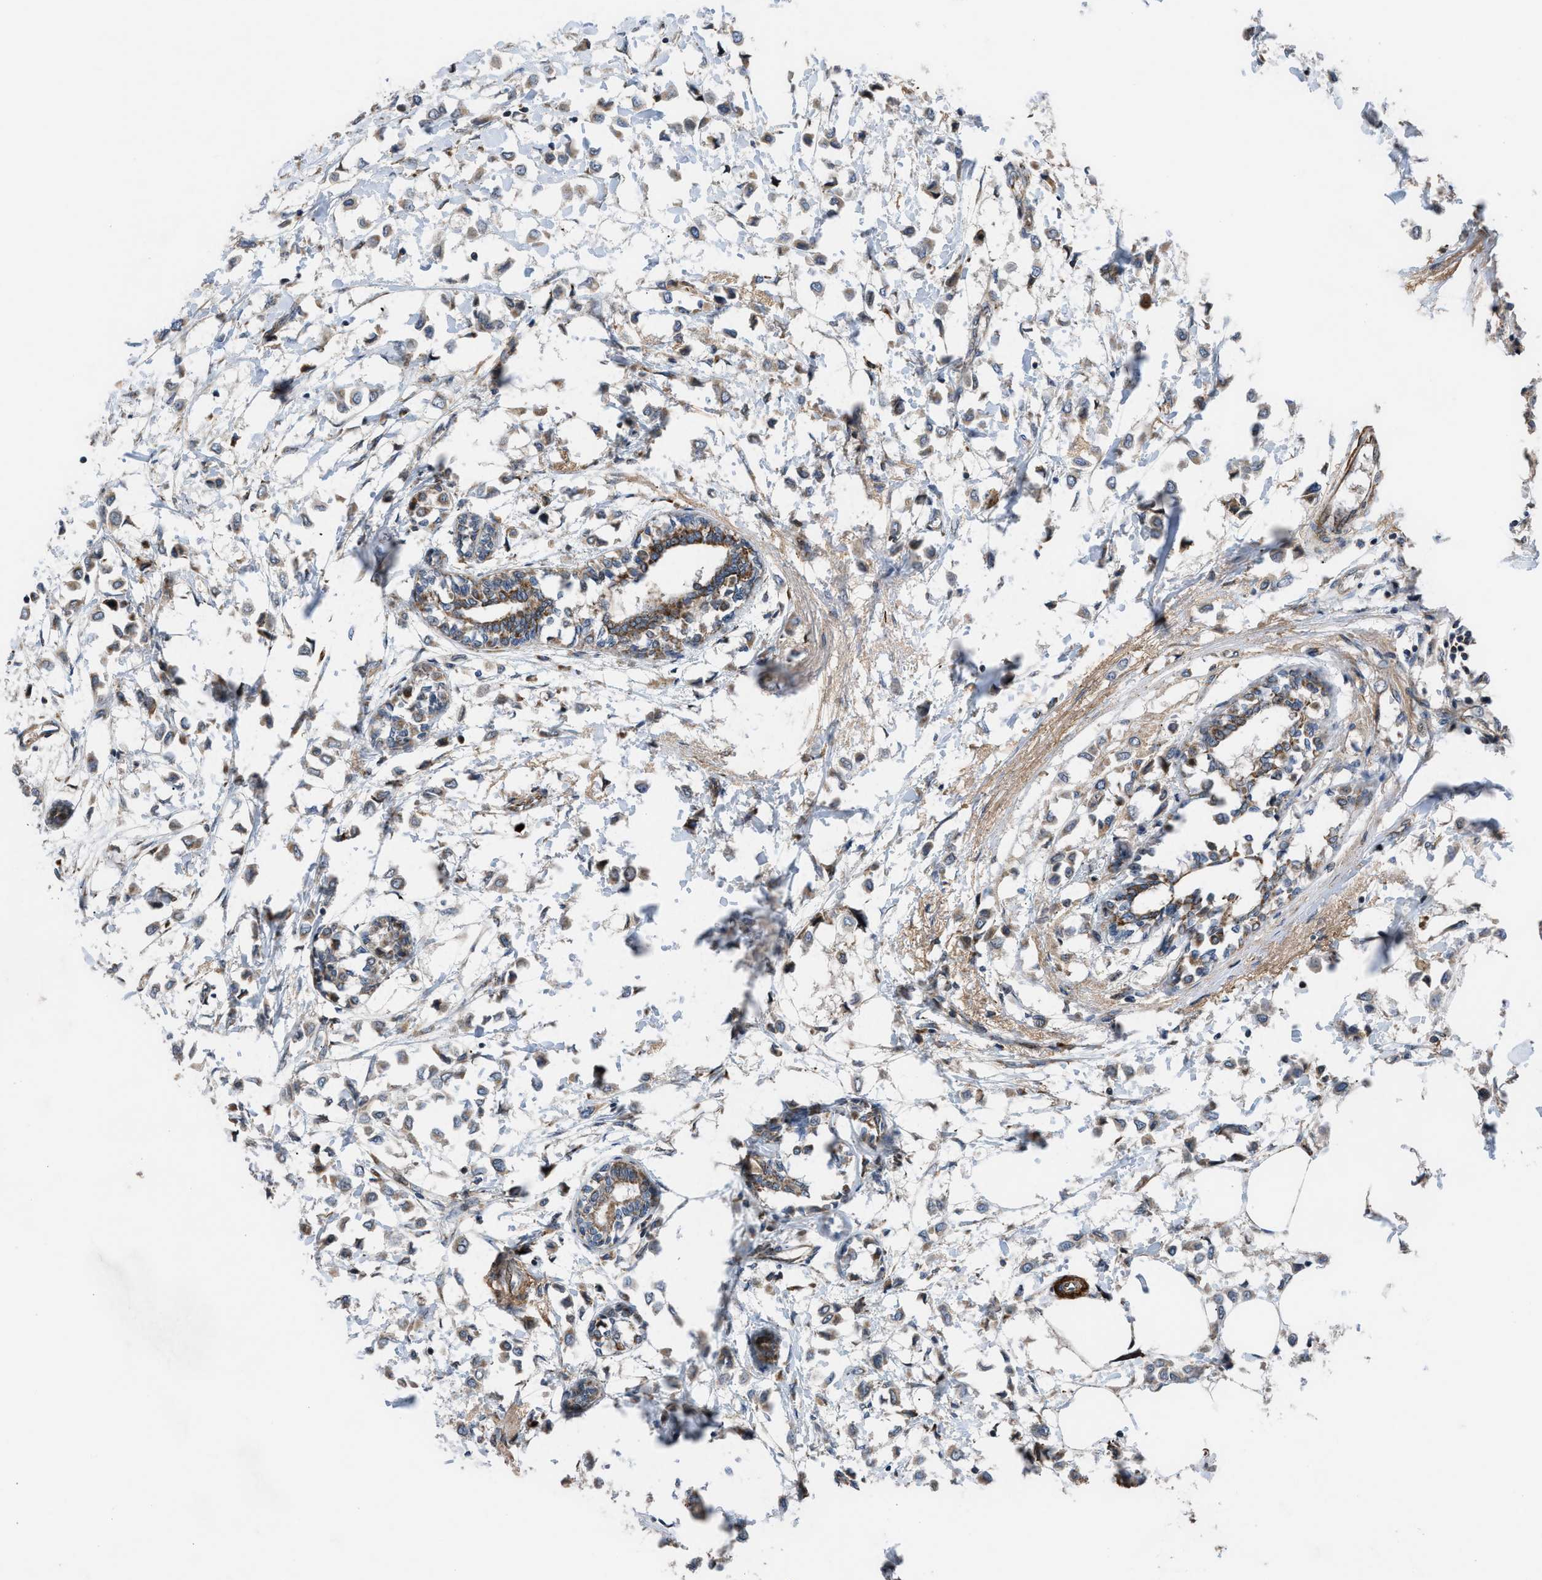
{"staining": {"intensity": "weak", "quantity": "25%-75%", "location": "cytoplasmic/membranous"}, "tissue": "breast cancer", "cell_type": "Tumor cells", "image_type": "cancer", "snomed": [{"axis": "morphology", "description": "Lobular carcinoma"}, {"axis": "topography", "description": "Breast"}], "caption": "About 25%-75% of tumor cells in breast cancer display weak cytoplasmic/membranous protein positivity as visualized by brown immunohistochemical staining.", "gene": "AP3M2", "patient": {"sex": "female", "age": 51}}